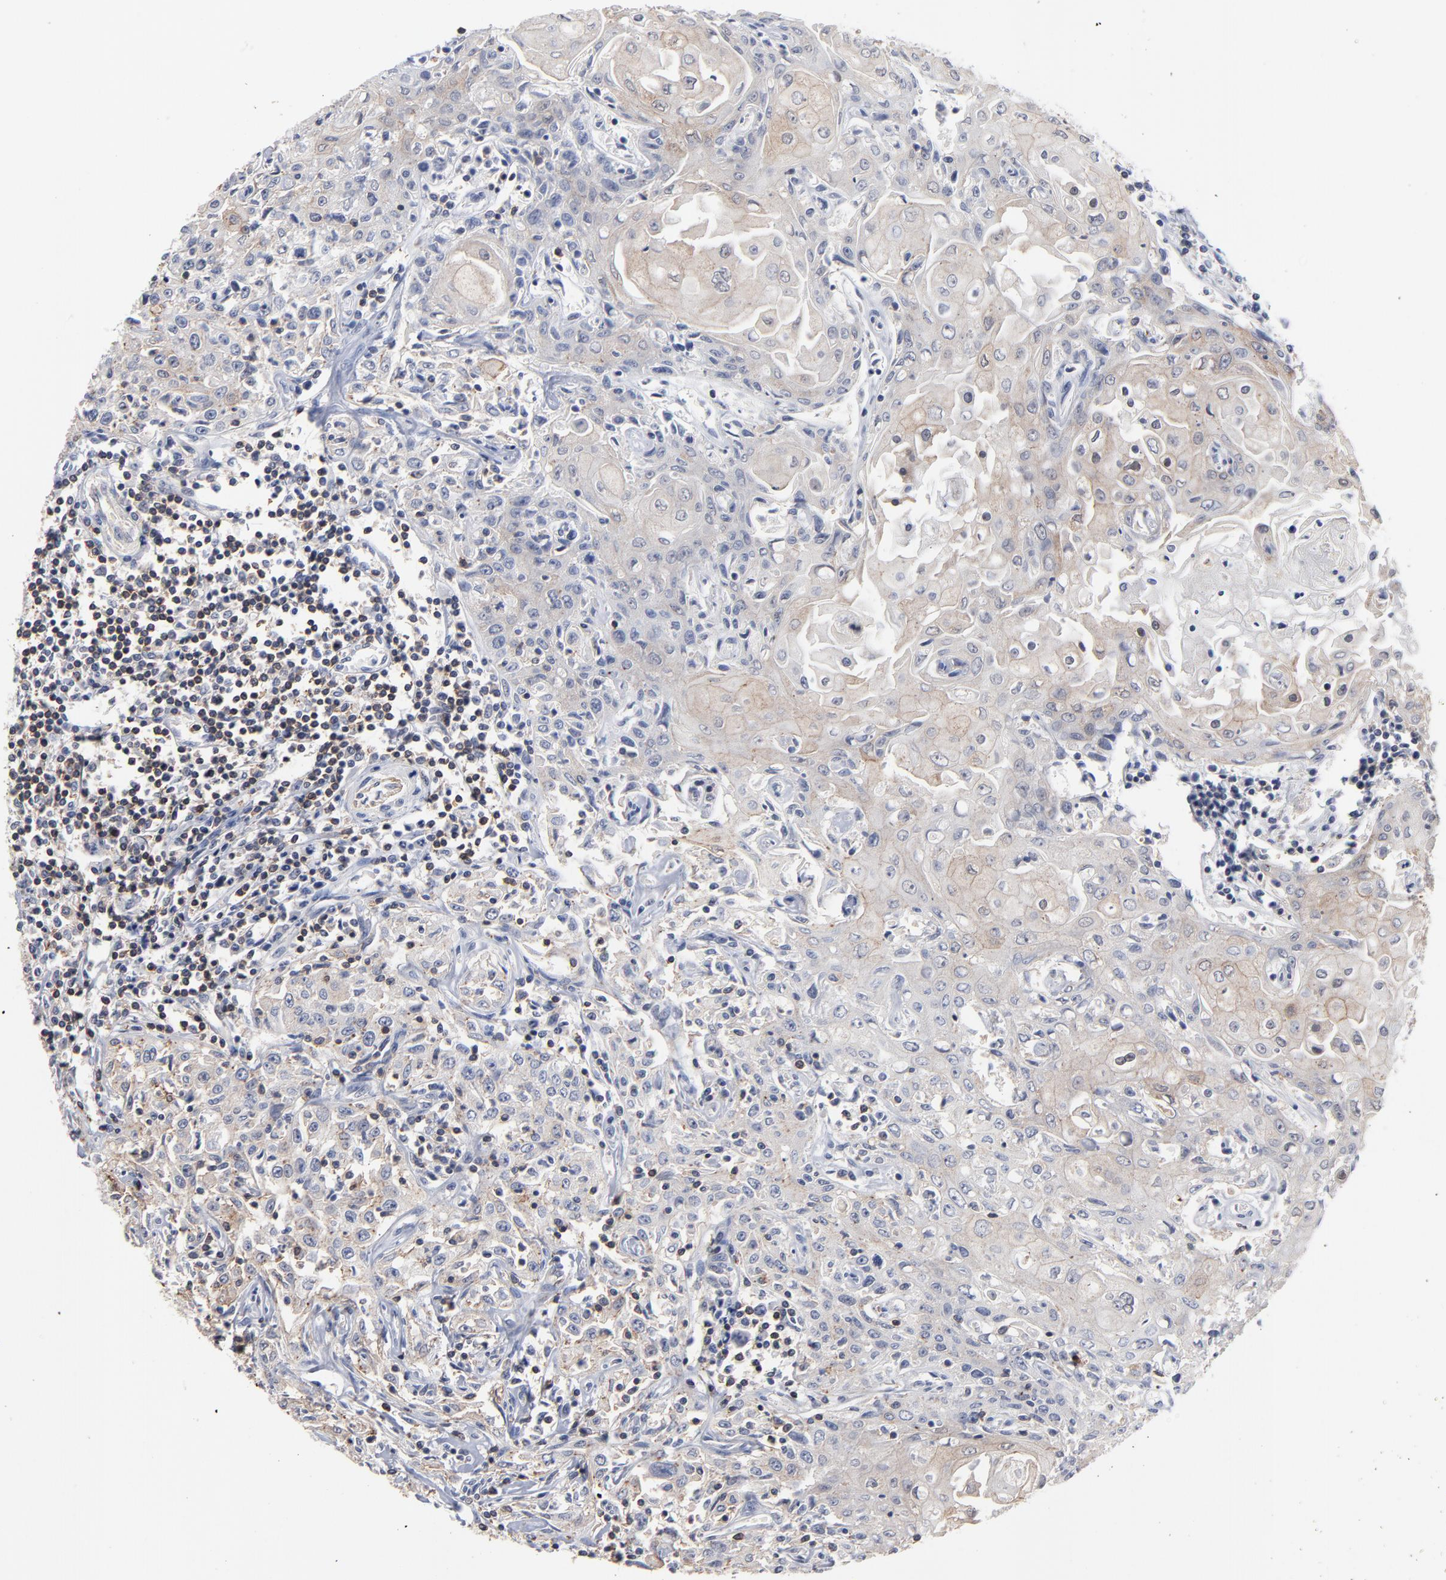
{"staining": {"intensity": "weak", "quantity": "25%-75%", "location": "cytoplasmic/membranous"}, "tissue": "head and neck cancer", "cell_type": "Tumor cells", "image_type": "cancer", "snomed": [{"axis": "morphology", "description": "Squamous cell carcinoma, NOS"}, {"axis": "topography", "description": "Oral tissue"}, {"axis": "topography", "description": "Head-Neck"}], "caption": "An image of human head and neck squamous cell carcinoma stained for a protein shows weak cytoplasmic/membranous brown staining in tumor cells.", "gene": "PDLIM2", "patient": {"sex": "female", "age": 76}}